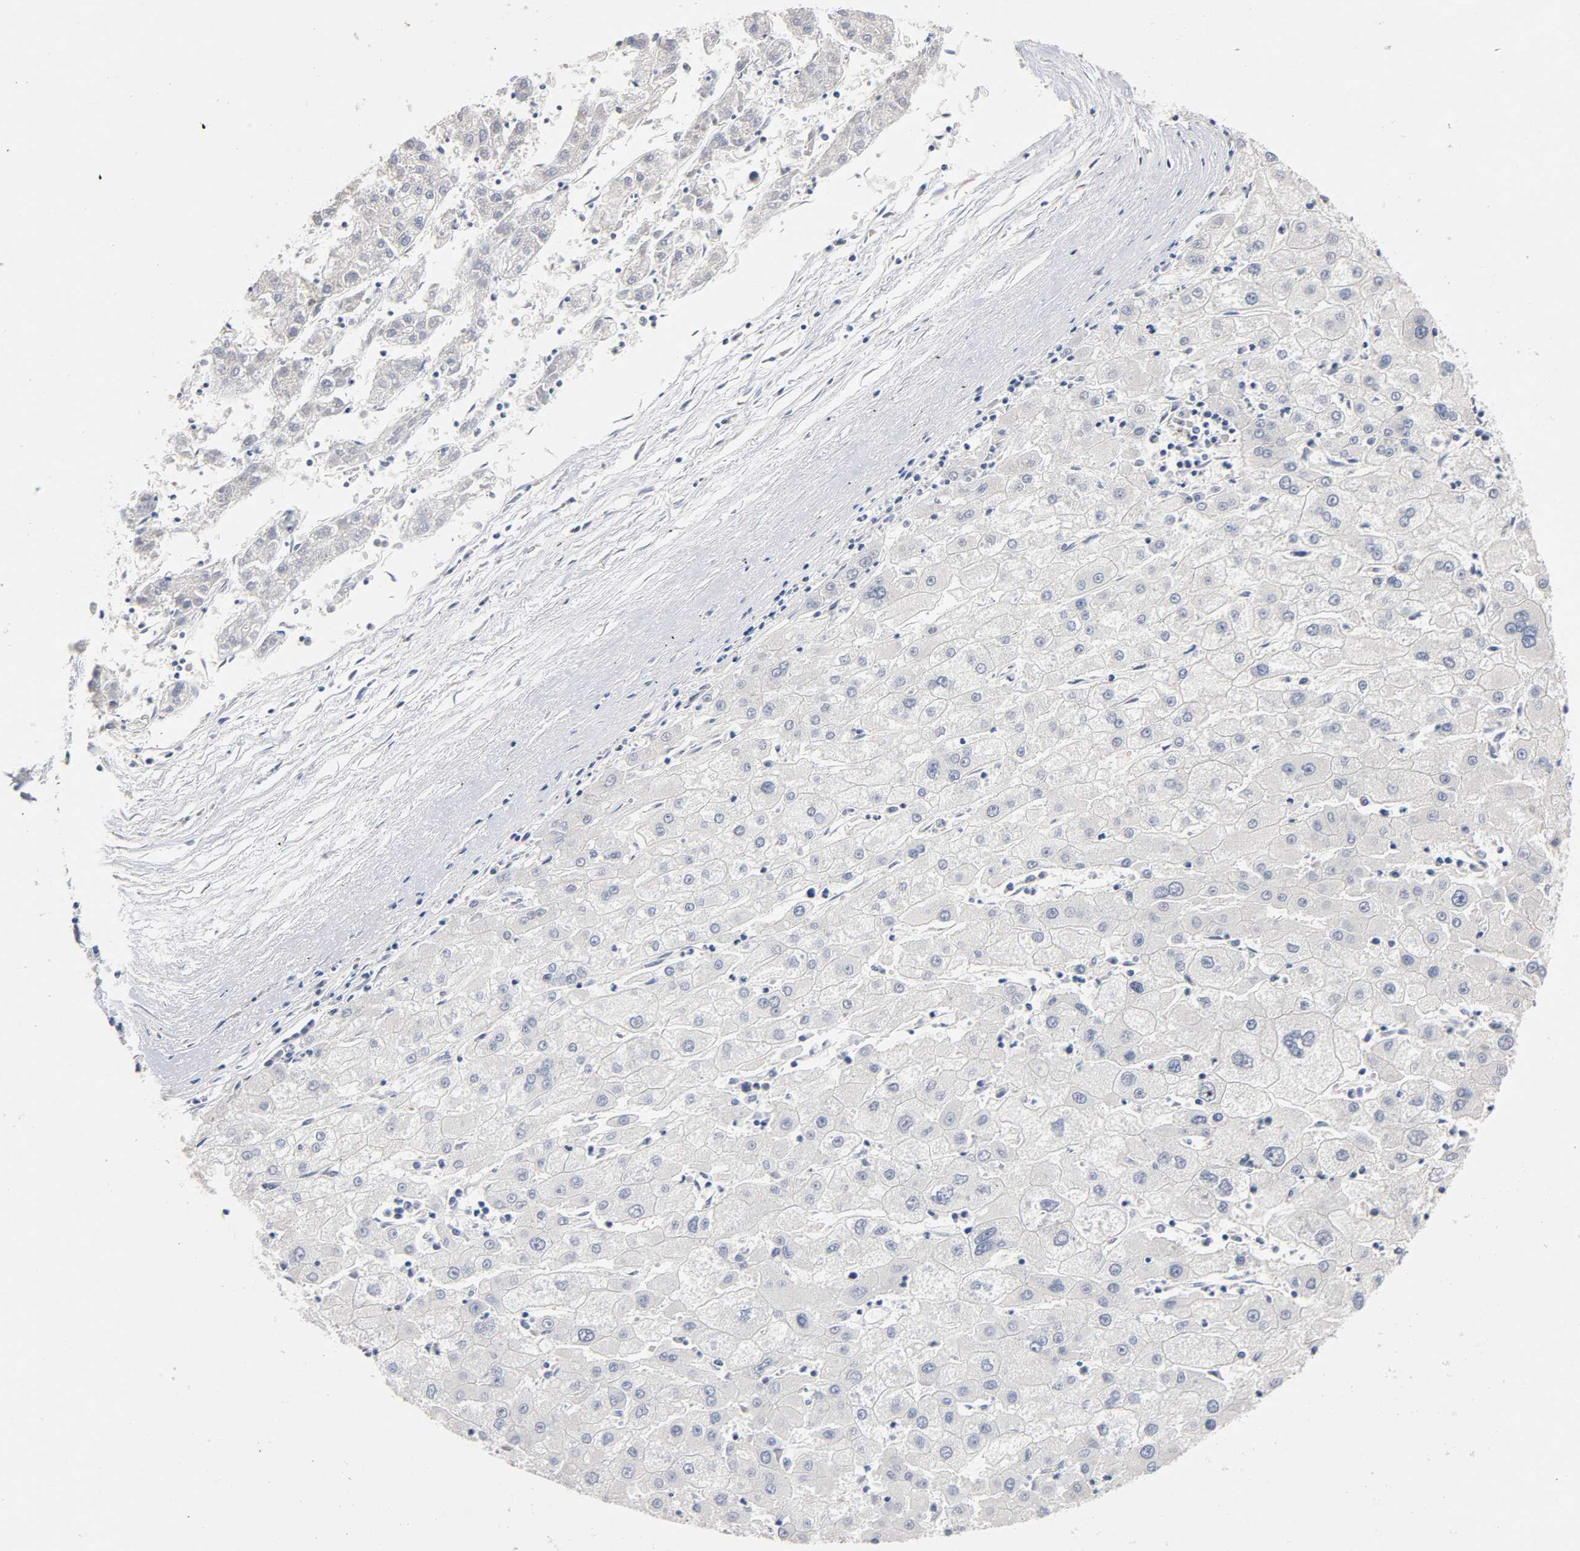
{"staining": {"intensity": "negative", "quantity": "none", "location": "none"}, "tissue": "liver cancer", "cell_type": "Tumor cells", "image_type": "cancer", "snomed": [{"axis": "morphology", "description": "Carcinoma, Hepatocellular, NOS"}, {"axis": "topography", "description": "Liver"}], "caption": "A micrograph of human liver cancer is negative for staining in tumor cells.", "gene": "ZCCHC13", "patient": {"sex": "male", "age": 72}}